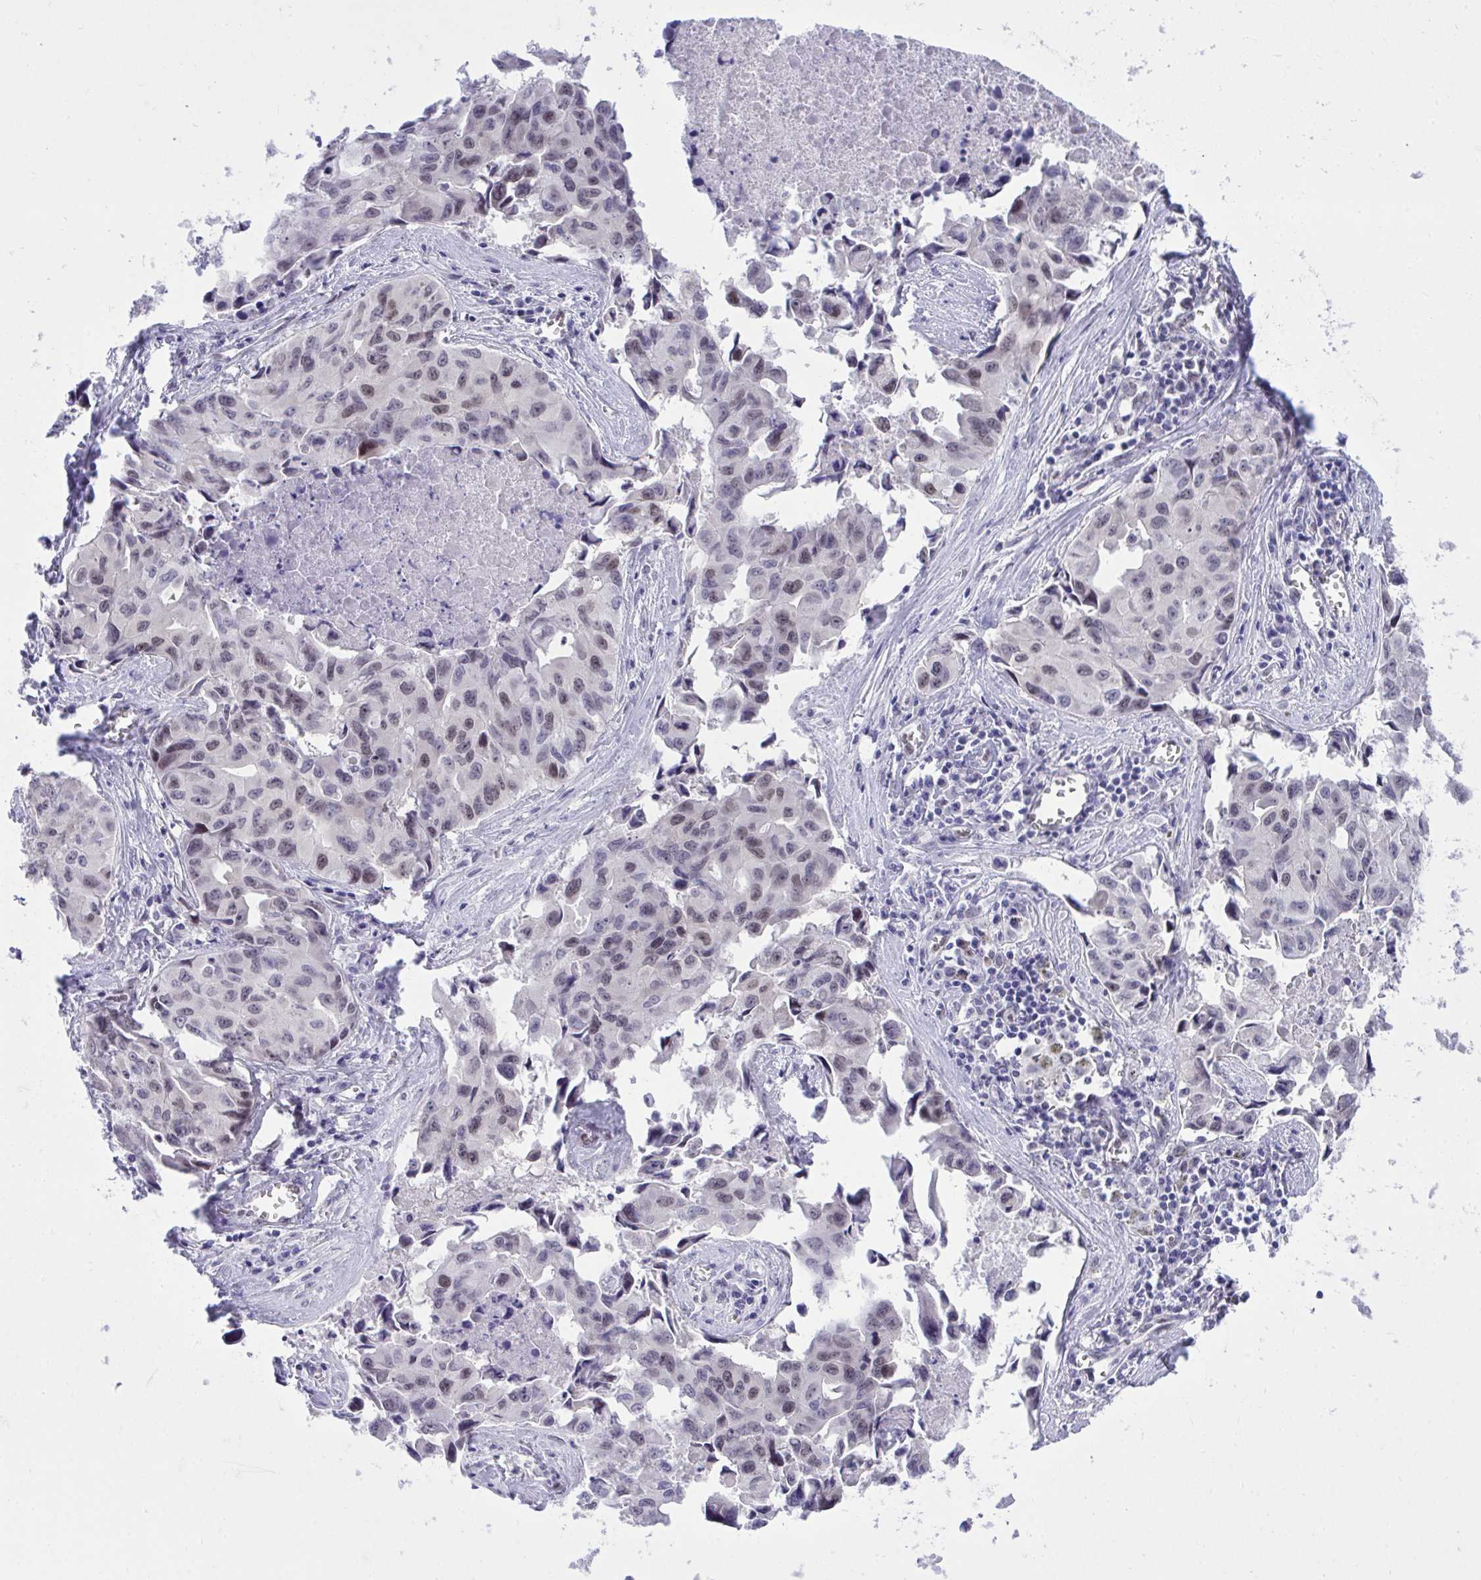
{"staining": {"intensity": "weak", "quantity": "25%-75%", "location": "nuclear"}, "tissue": "lung cancer", "cell_type": "Tumor cells", "image_type": "cancer", "snomed": [{"axis": "morphology", "description": "Adenocarcinoma, NOS"}, {"axis": "topography", "description": "Lymph node"}, {"axis": "topography", "description": "Lung"}], "caption": "Immunohistochemistry micrograph of adenocarcinoma (lung) stained for a protein (brown), which reveals low levels of weak nuclear staining in about 25%-75% of tumor cells.", "gene": "TEAD4", "patient": {"sex": "male", "age": 64}}